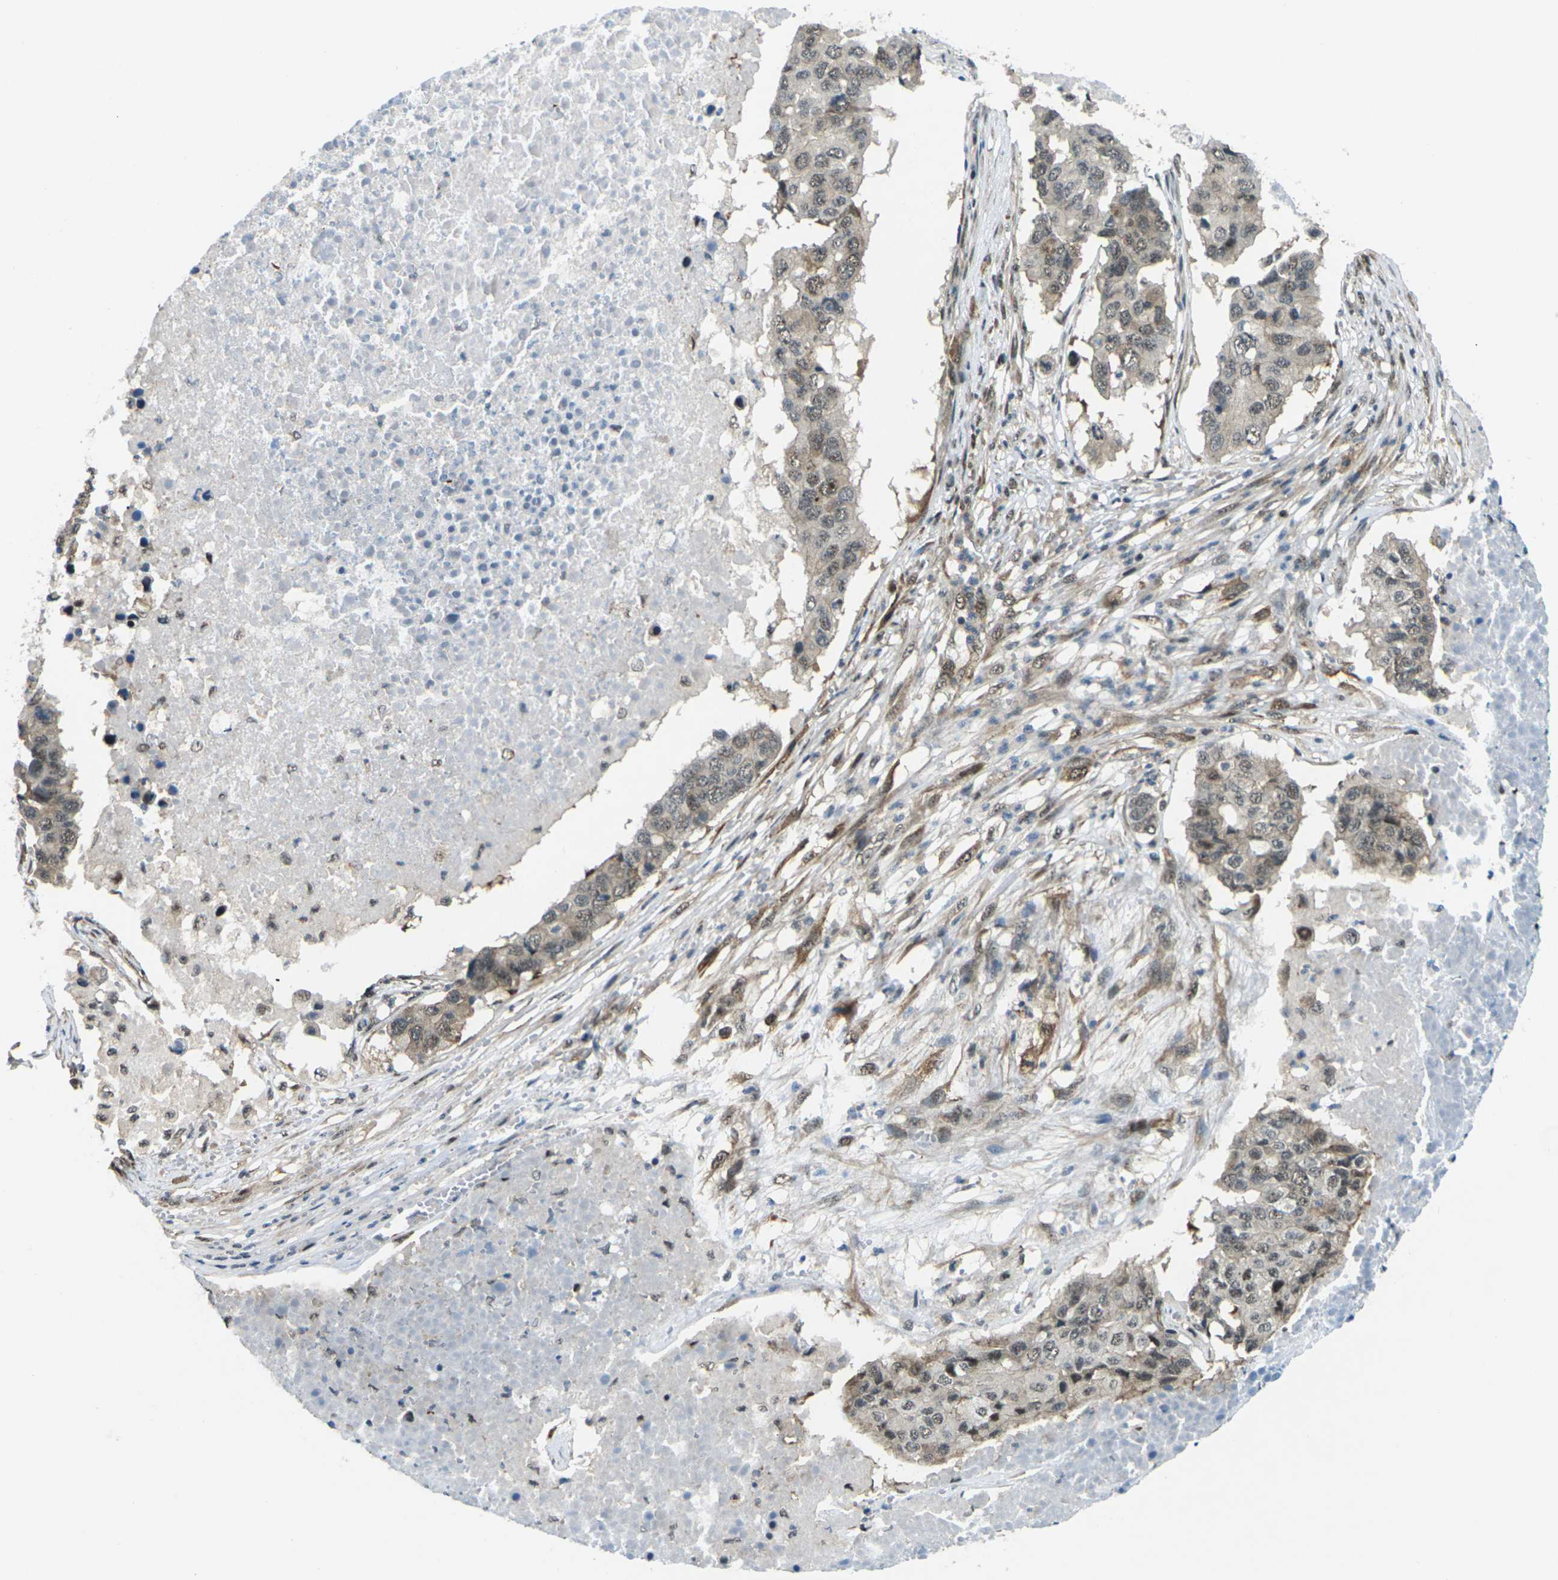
{"staining": {"intensity": "weak", "quantity": "25%-75%", "location": "cytoplasmic/membranous,nuclear"}, "tissue": "pancreatic cancer", "cell_type": "Tumor cells", "image_type": "cancer", "snomed": [{"axis": "morphology", "description": "Adenocarcinoma, NOS"}, {"axis": "topography", "description": "Pancreas"}], "caption": "Weak cytoplasmic/membranous and nuclear protein positivity is appreciated in about 25%-75% of tumor cells in pancreatic cancer (adenocarcinoma).", "gene": "UBE2S", "patient": {"sex": "male", "age": 50}}